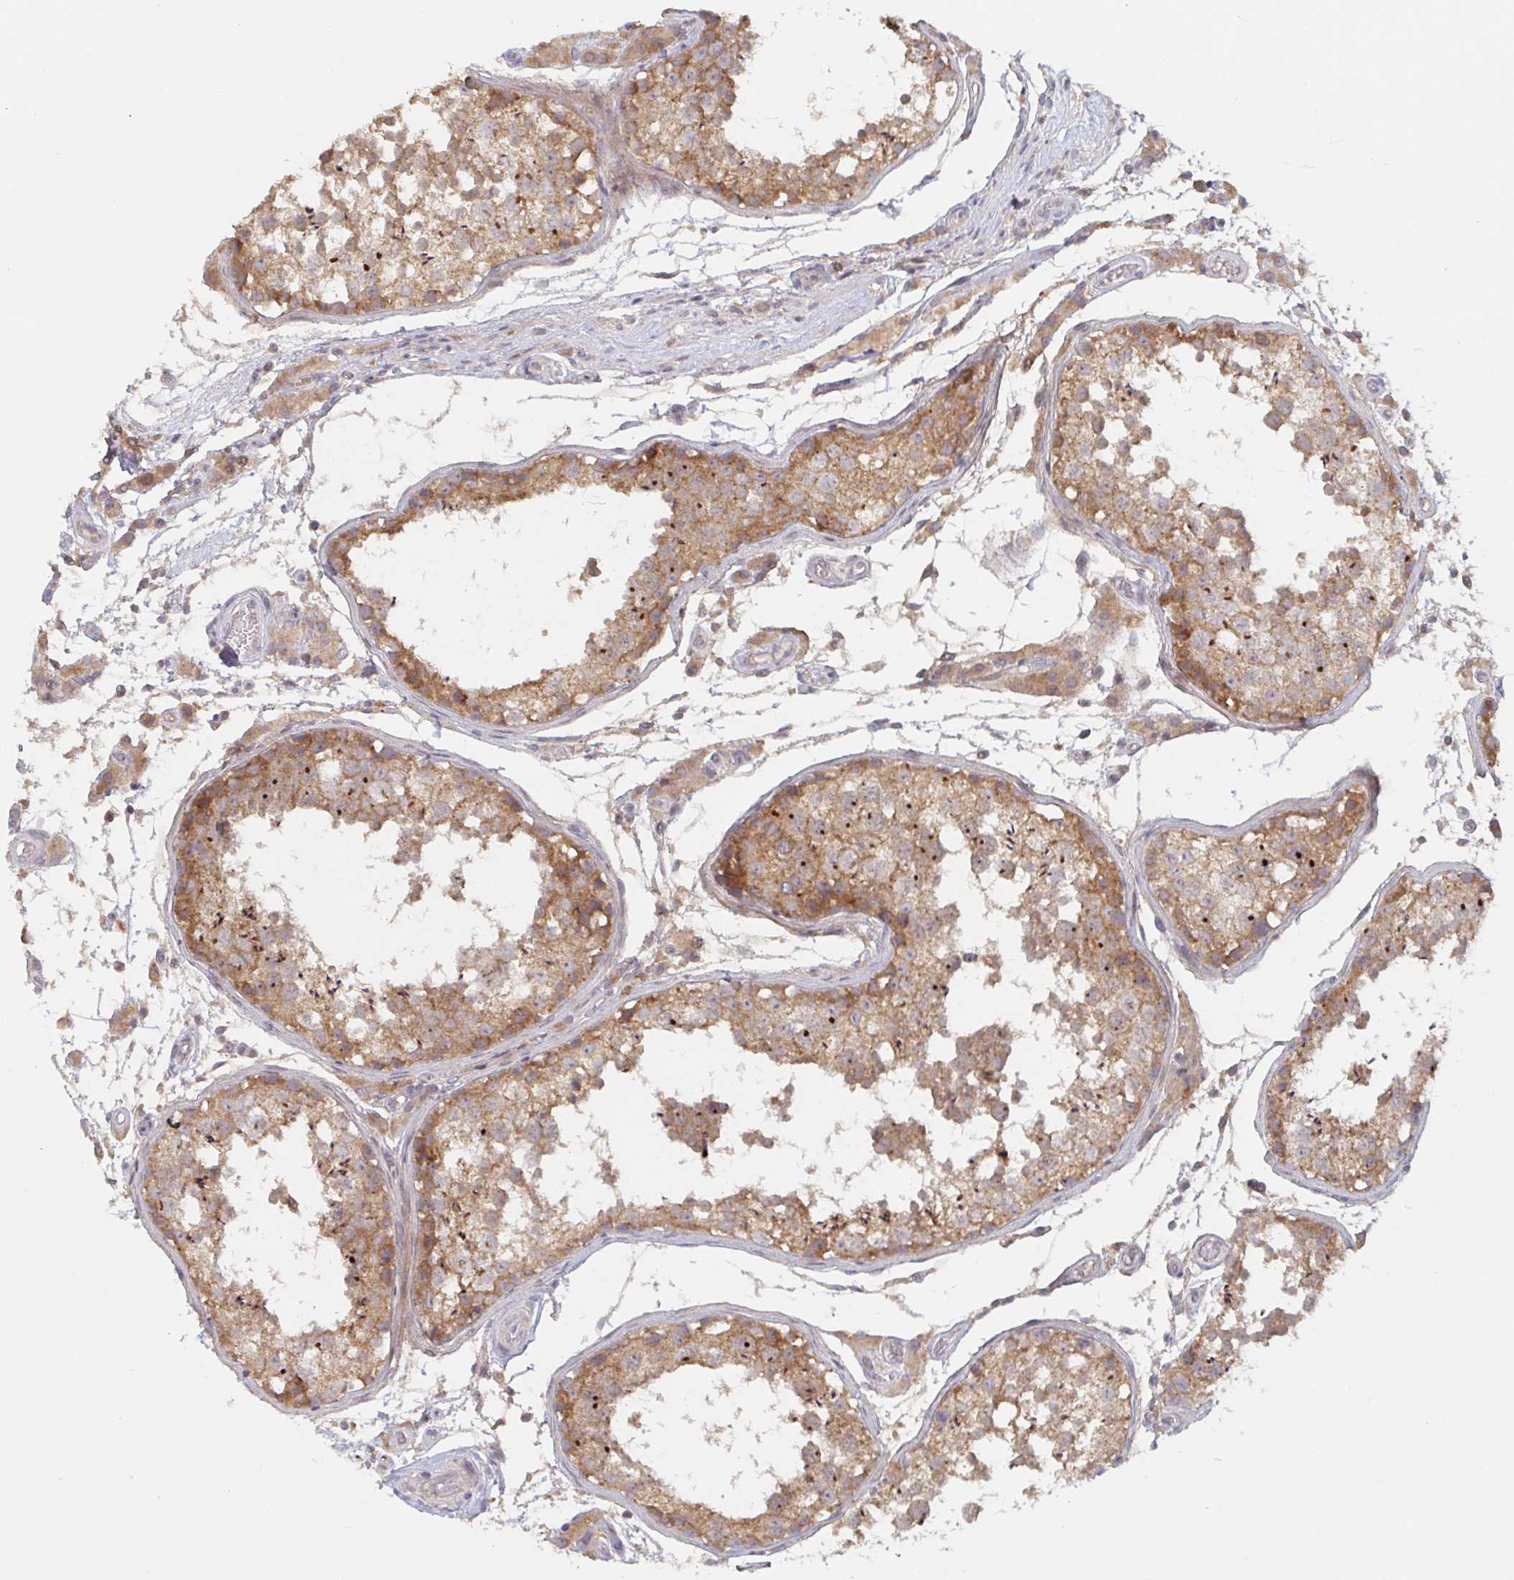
{"staining": {"intensity": "moderate", "quantity": ">75%", "location": "cytoplasmic/membranous"}, "tissue": "testis", "cell_type": "Cells in seminiferous ducts", "image_type": "normal", "snomed": [{"axis": "morphology", "description": "Normal tissue, NOS"}, {"axis": "morphology", "description": "Seminoma, NOS"}, {"axis": "topography", "description": "Testis"}], "caption": "Immunohistochemical staining of benign testis reveals moderate cytoplasmic/membranous protein positivity in about >75% of cells in seminiferous ducts.", "gene": "DCST1", "patient": {"sex": "male", "age": 29}}